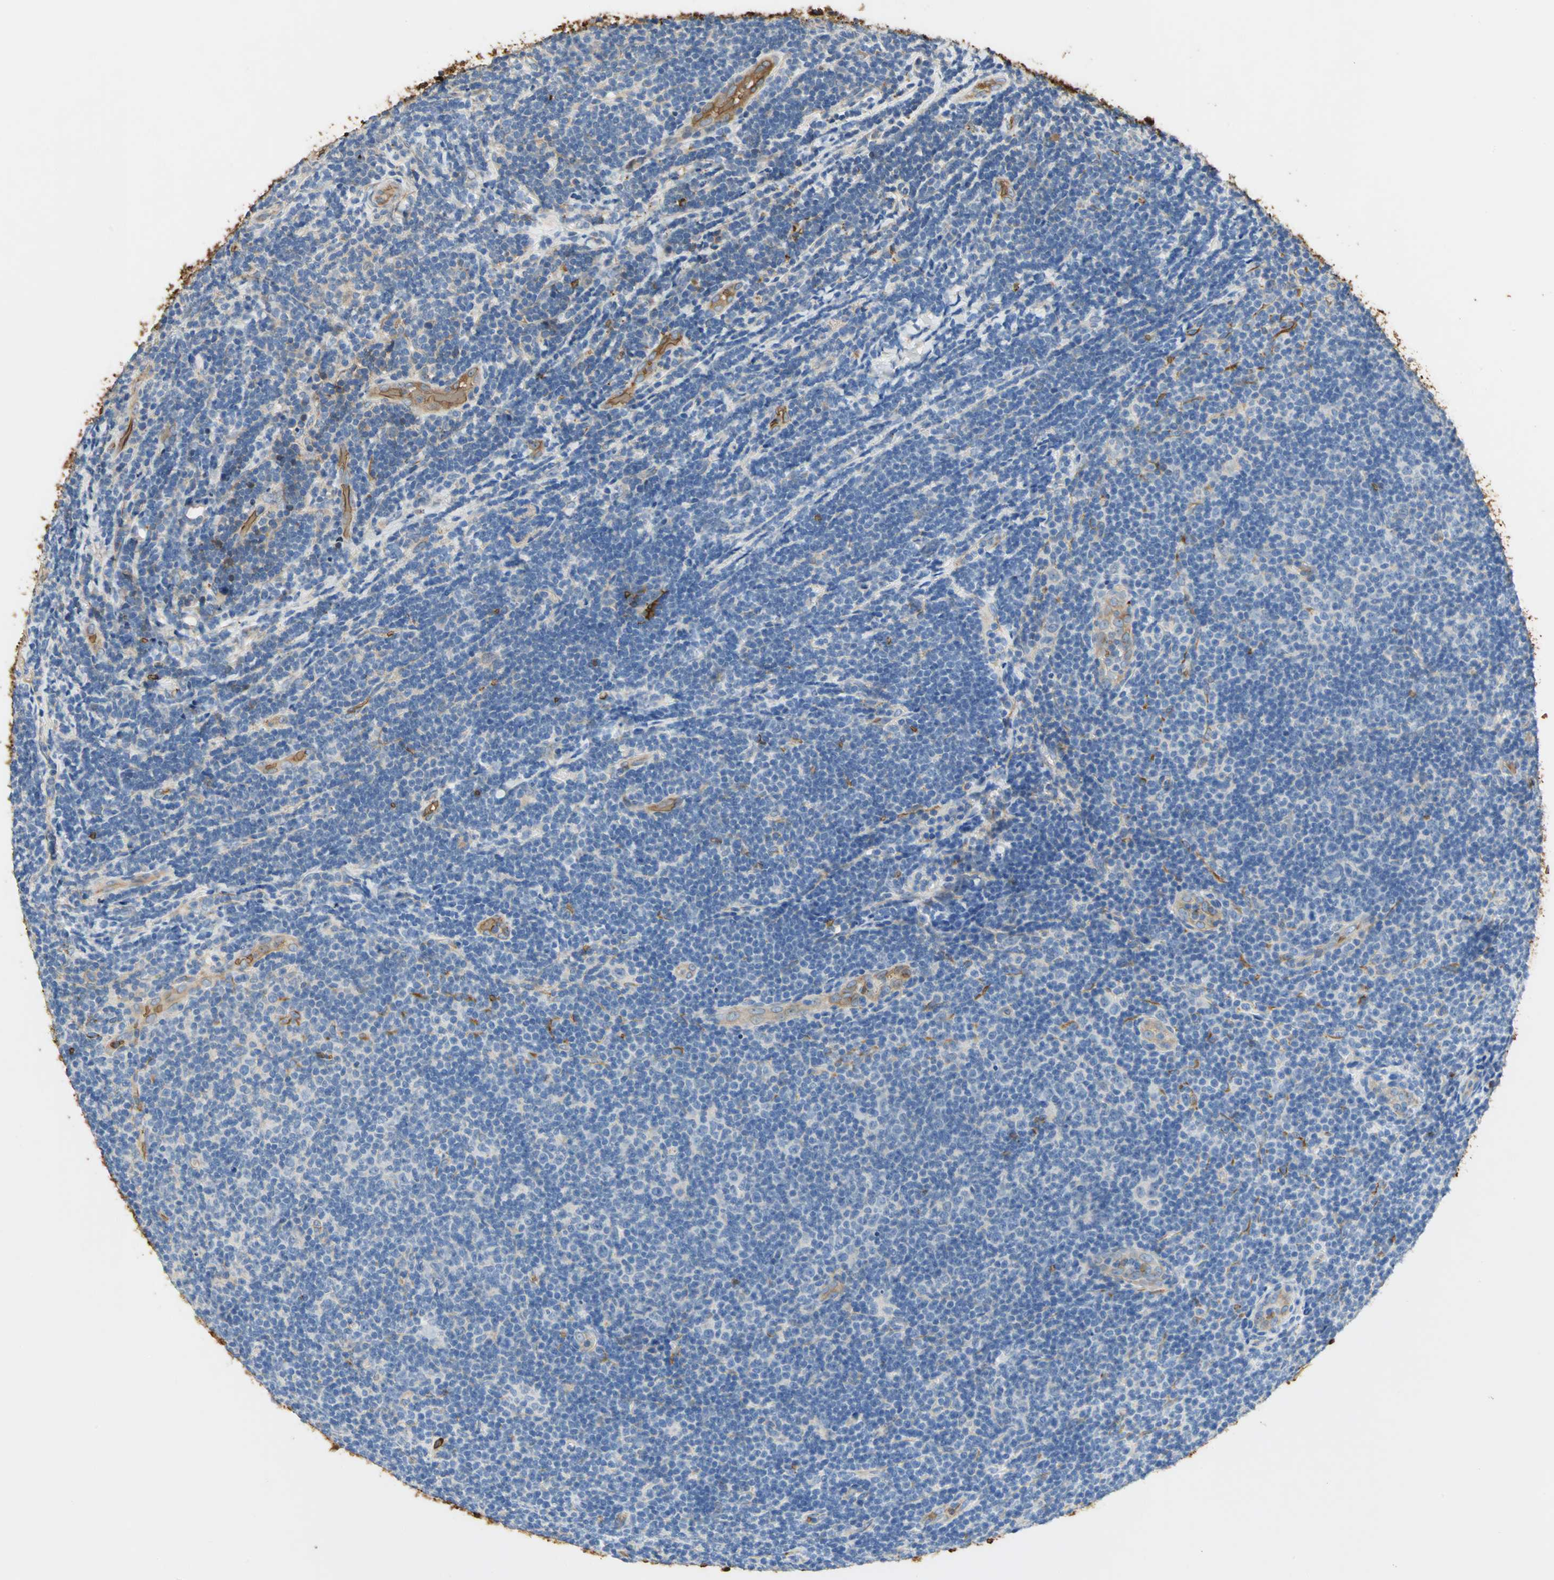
{"staining": {"intensity": "negative", "quantity": "none", "location": "none"}, "tissue": "lymphoma", "cell_type": "Tumor cells", "image_type": "cancer", "snomed": [{"axis": "morphology", "description": "Malignant lymphoma, non-Hodgkin's type, Low grade"}, {"axis": "topography", "description": "Lymph node"}], "caption": "Immunohistochemistry (IHC) histopathology image of neoplastic tissue: human low-grade malignant lymphoma, non-Hodgkin's type stained with DAB (3,3'-diaminobenzidine) displays no significant protein positivity in tumor cells.", "gene": "TREM1", "patient": {"sex": "male", "age": 83}}